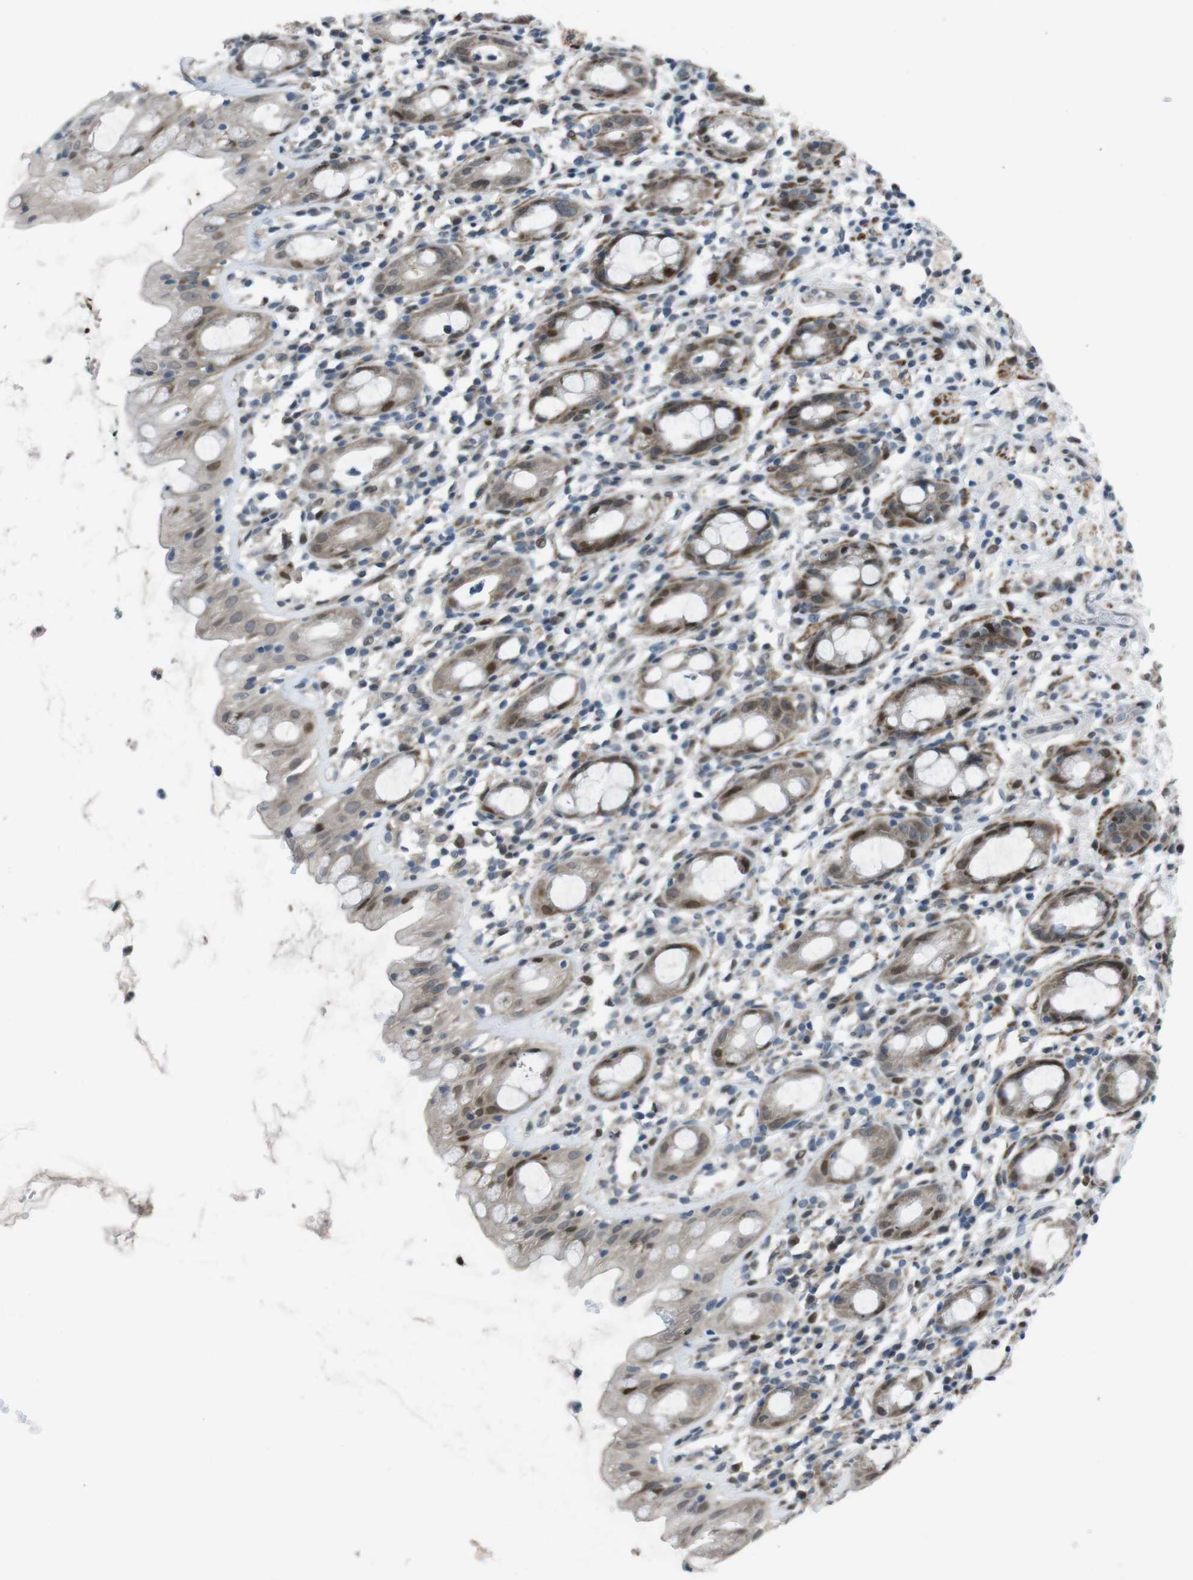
{"staining": {"intensity": "moderate", "quantity": "25%-75%", "location": "cytoplasmic/membranous,nuclear"}, "tissue": "rectum", "cell_type": "Glandular cells", "image_type": "normal", "snomed": [{"axis": "morphology", "description": "Normal tissue, NOS"}, {"axis": "topography", "description": "Rectum"}], "caption": "A histopathology image of human rectum stained for a protein reveals moderate cytoplasmic/membranous,nuclear brown staining in glandular cells.", "gene": "PBRM1", "patient": {"sex": "male", "age": 44}}